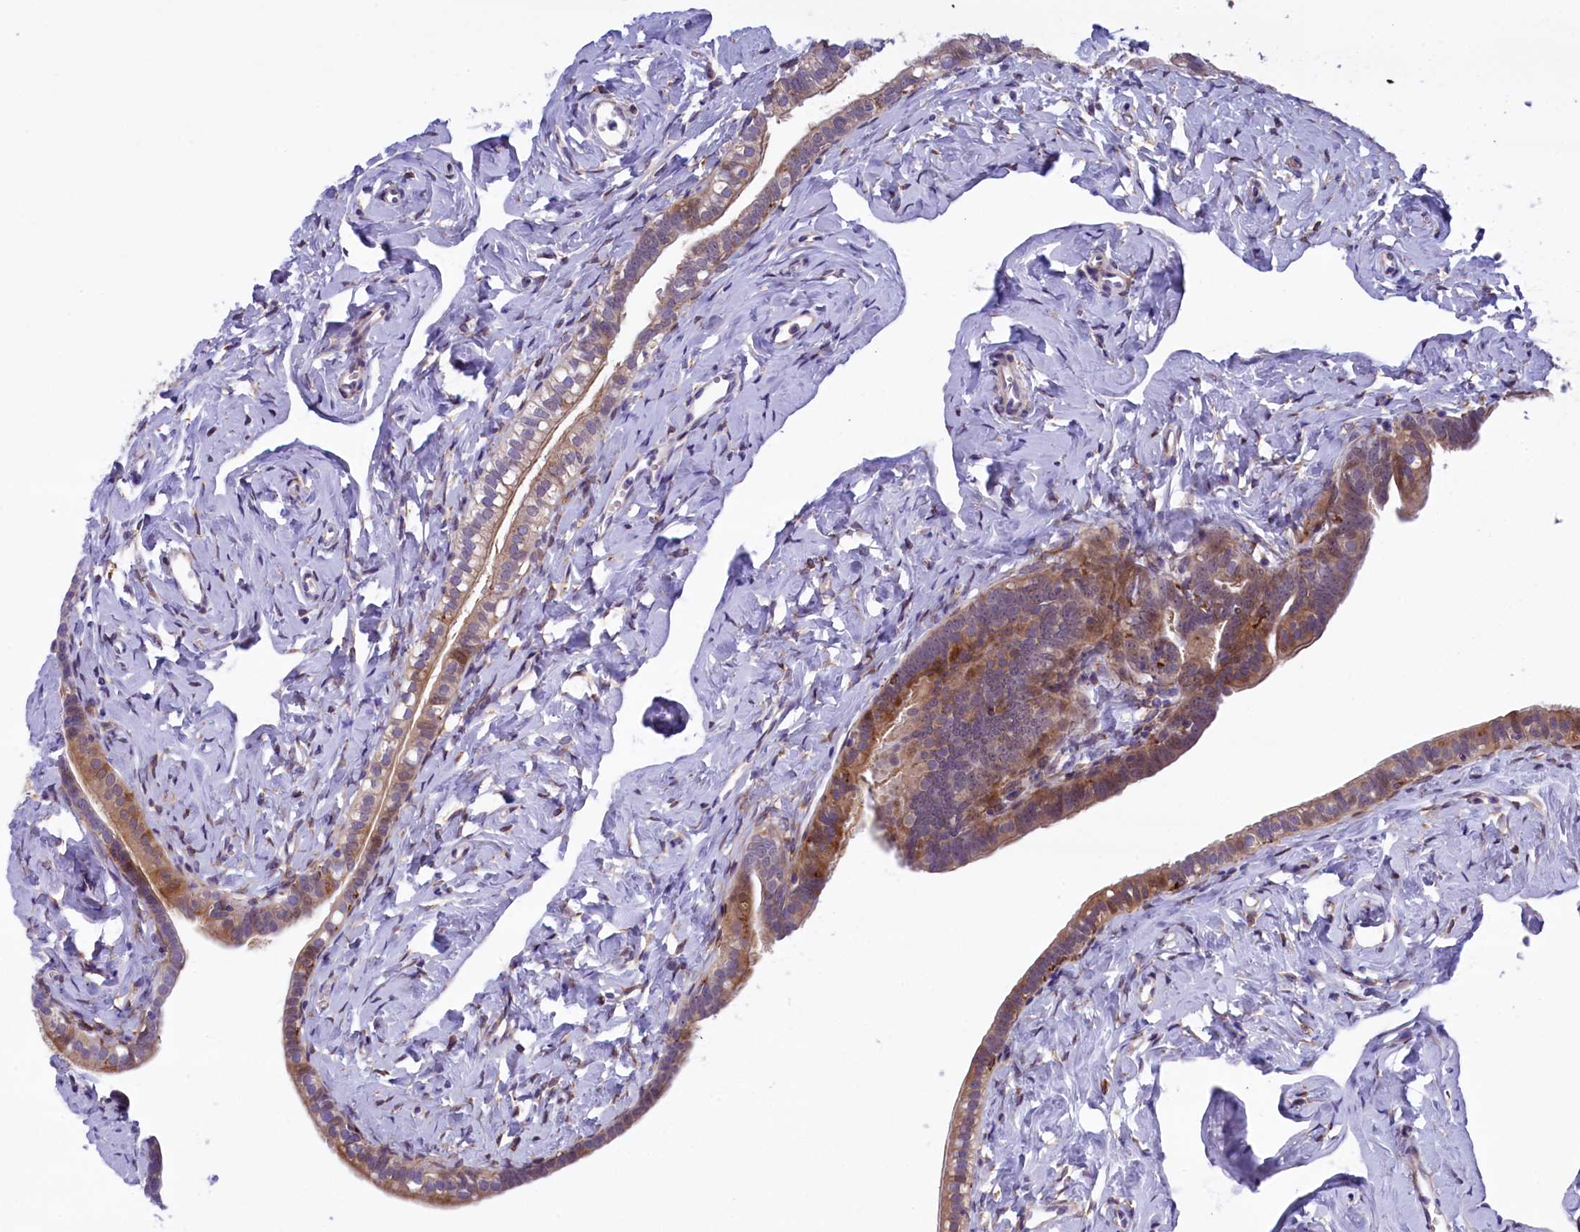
{"staining": {"intensity": "weak", "quantity": "25%-75%", "location": "cytoplasmic/membranous"}, "tissue": "fallopian tube", "cell_type": "Glandular cells", "image_type": "normal", "snomed": [{"axis": "morphology", "description": "Normal tissue, NOS"}, {"axis": "topography", "description": "Fallopian tube"}], "caption": "This histopathology image shows immunohistochemistry staining of unremarkable human fallopian tube, with low weak cytoplasmic/membranous positivity in approximately 25%-75% of glandular cells.", "gene": "MAN2B1", "patient": {"sex": "female", "age": 66}}